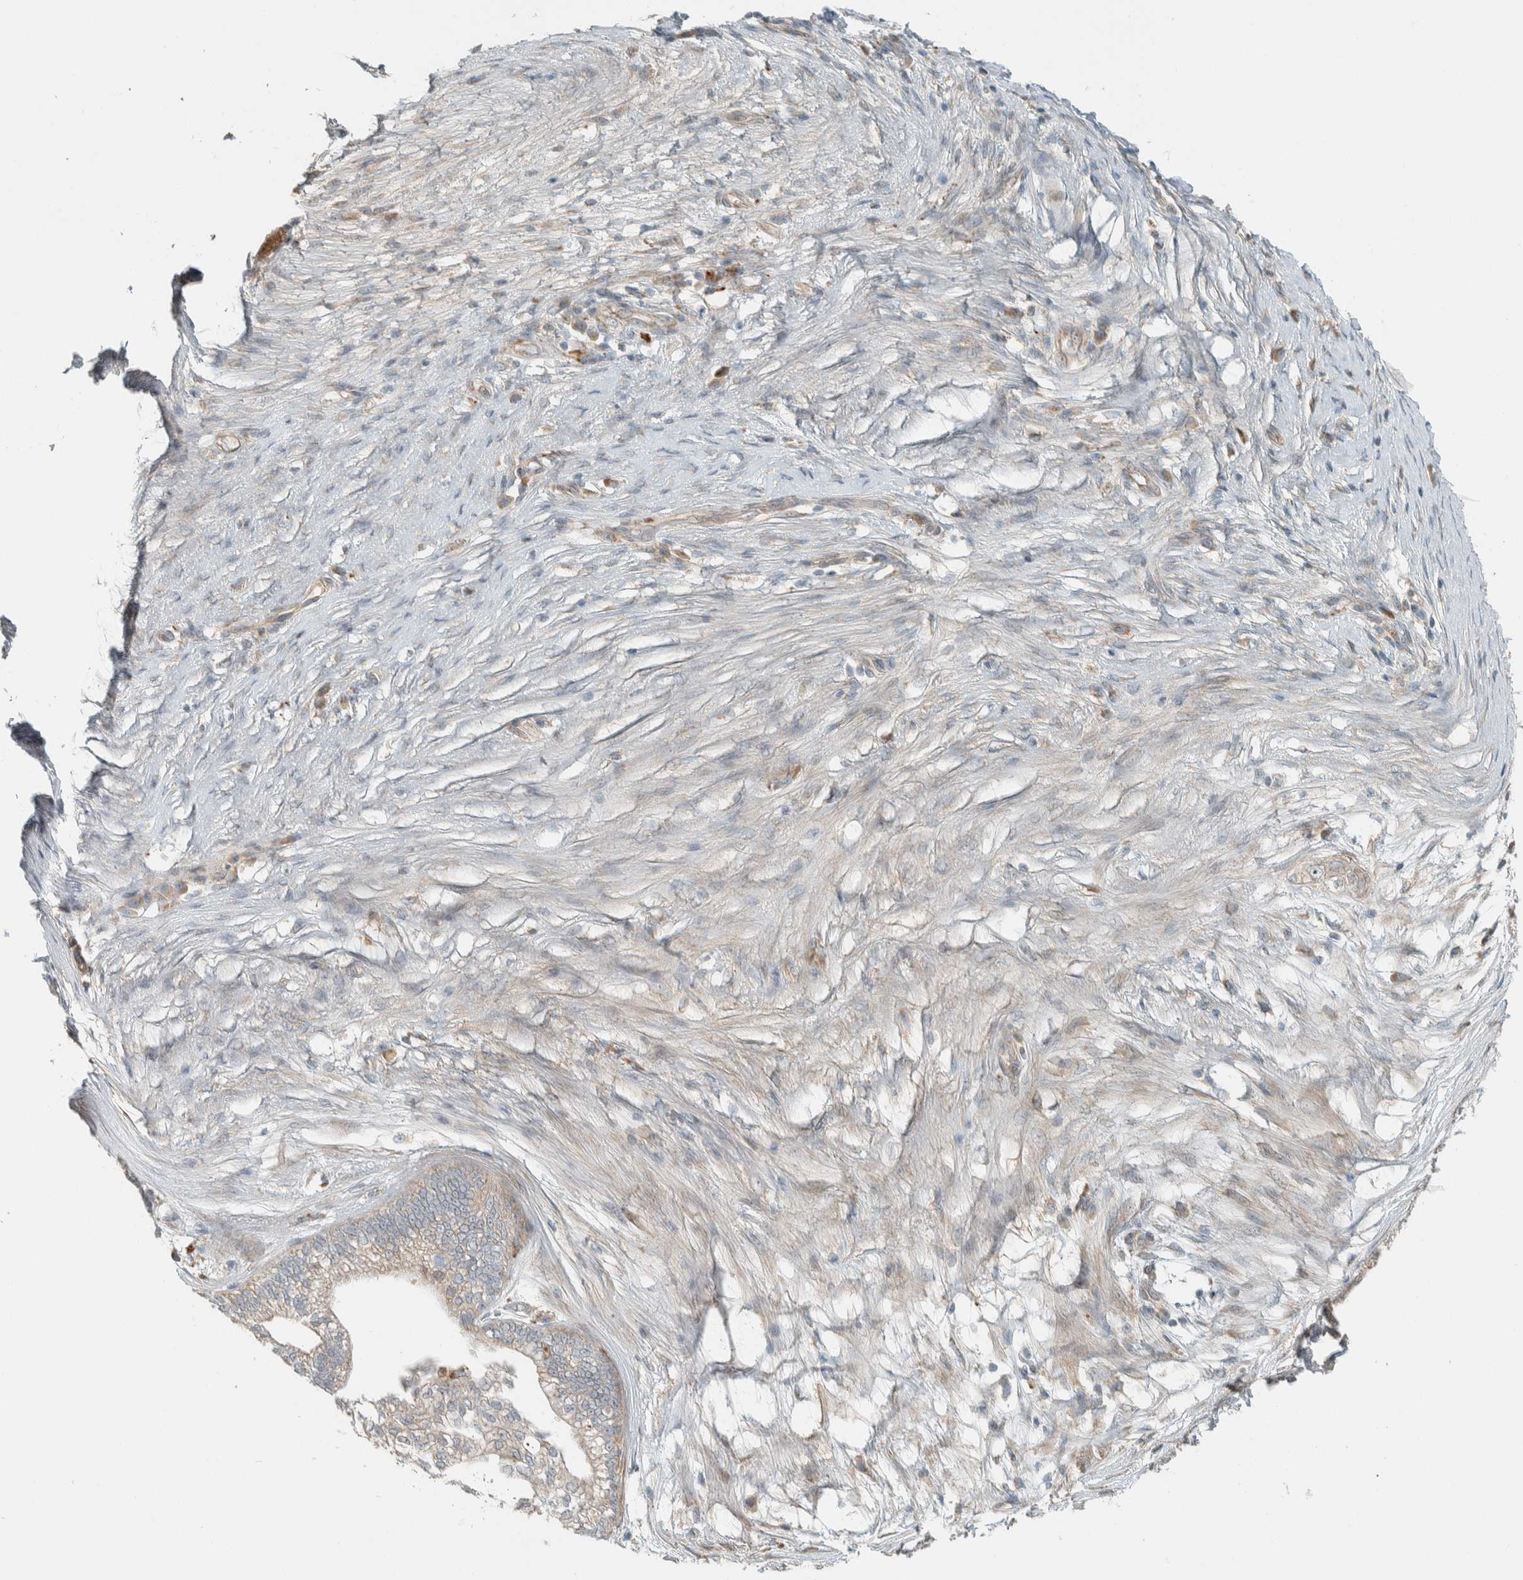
{"staining": {"intensity": "weak", "quantity": "25%-75%", "location": "cytoplasmic/membranous"}, "tissue": "pancreatic cancer", "cell_type": "Tumor cells", "image_type": "cancer", "snomed": [{"axis": "morphology", "description": "Adenocarcinoma, NOS"}, {"axis": "topography", "description": "Pancreas"}], "caption": "A photomicrograph showing weak cytoplasmic/membranous staining in about 25%-75% of tumor cells in pancreatic cancer, as visualized by brown immunohistochemical staining.", "gene": "SLFN12L", "patient": {"sex": "male", "age": 72}}